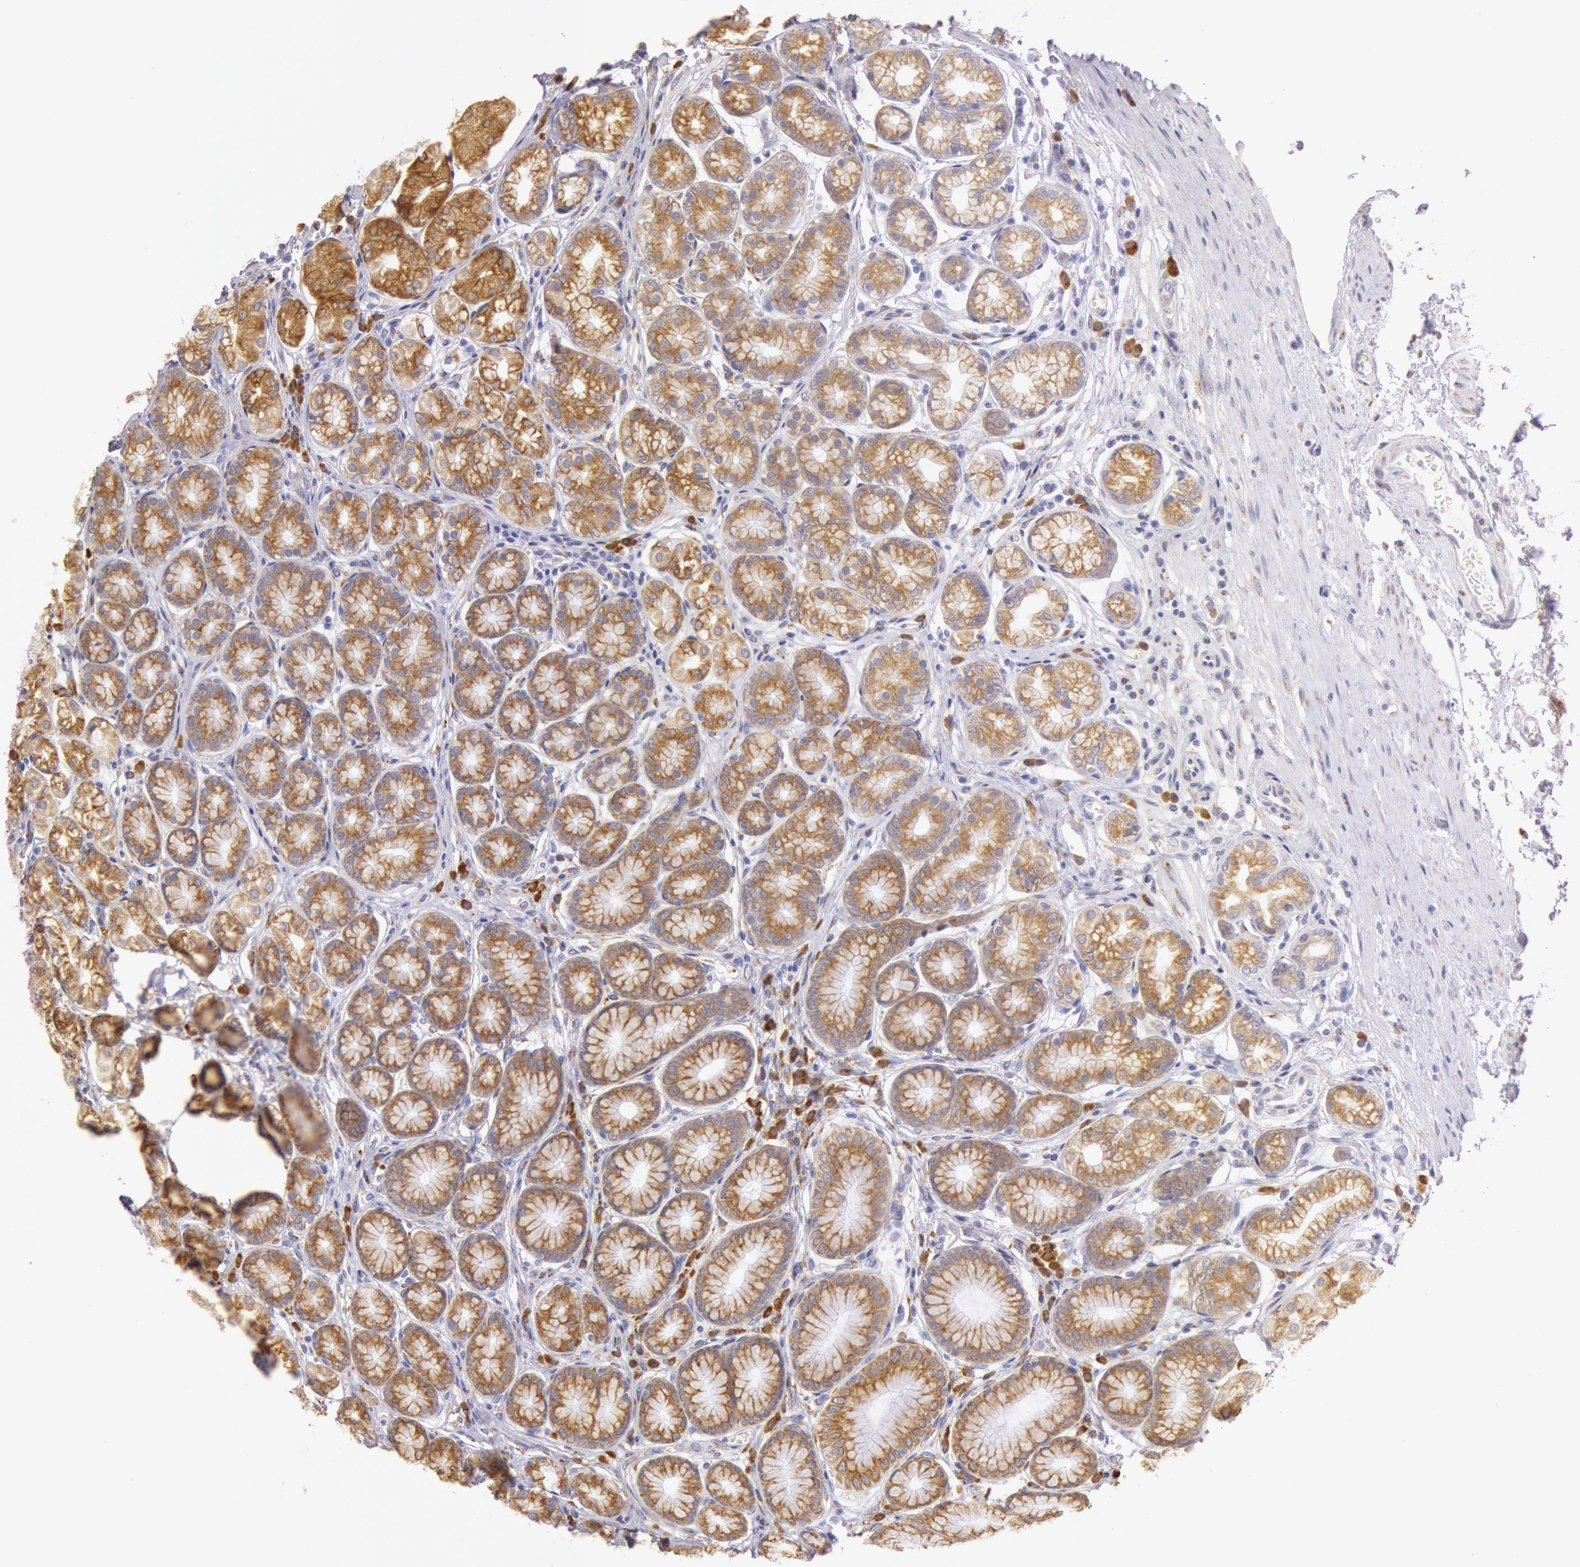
{"staining": {"intensity": "moderate", "quantity": "25%-75%", "location": "cytoplasmic/membranous"}, "tissue": "stomach", "cell_type": "Glandular cells", "image_type": "normal", "snomed": [{"axis": "morphology", "description": "Normal tissue, NOS"}, {"axis": "topography", "description": "Stomach"}, {"axis": "topography", "description": "Stomach, lower"}], "caption": "Immunohistochemistry (DAB (3,3'-diaminobenzidine)) staining of benign stomach displays moderate cytoplasmic/membranous protein staining in approximately 25%-75% of glandular cells. (DAB (3,3'-diaminobenzidine) = brown stain, brightfield microscopy at high magnification).", "gene": "CIDEB", "patient": {"sex": "male", "age": 76}}